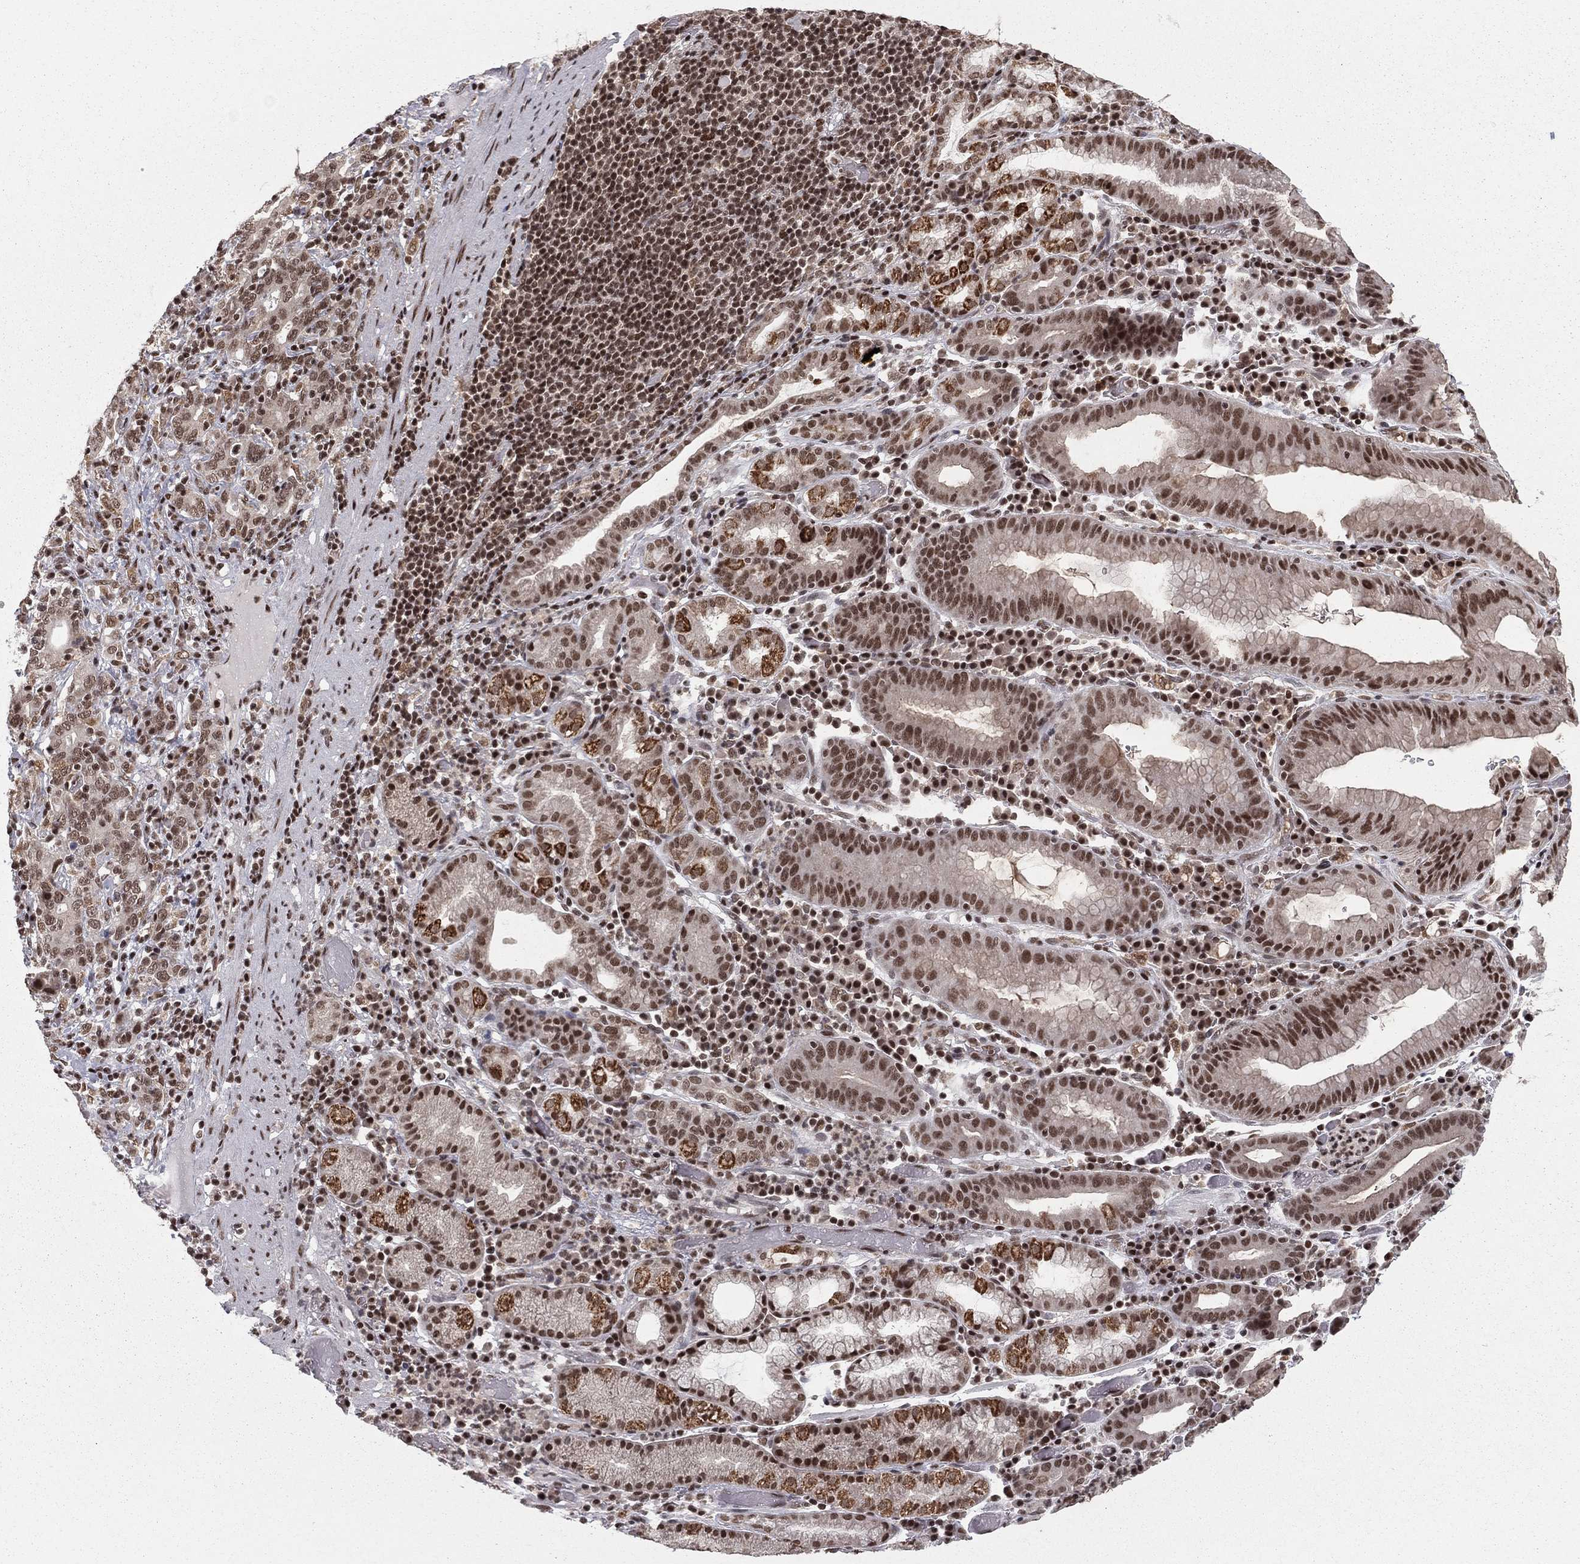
{"staining": {"intensity": "moderate", "quantity": ">75%", "location": "nuclear"}, "tissue": "stomach cancer", "cell_type": "Tumor cells", "image_type": "cancer", "snomed": [{"axis": "morphology", "description": "Adenocarcinoma, NOS"}, {"axis": "topography", "description": "Stomach"}], "caption": "Adenocarcinoma (stomach) stained with a brown dye demonstrates moderate nuclear positive staining in approximately >75% of tumor cells.", "gene": "NFYB", "patient": {"sex": "male", "age": 79}}